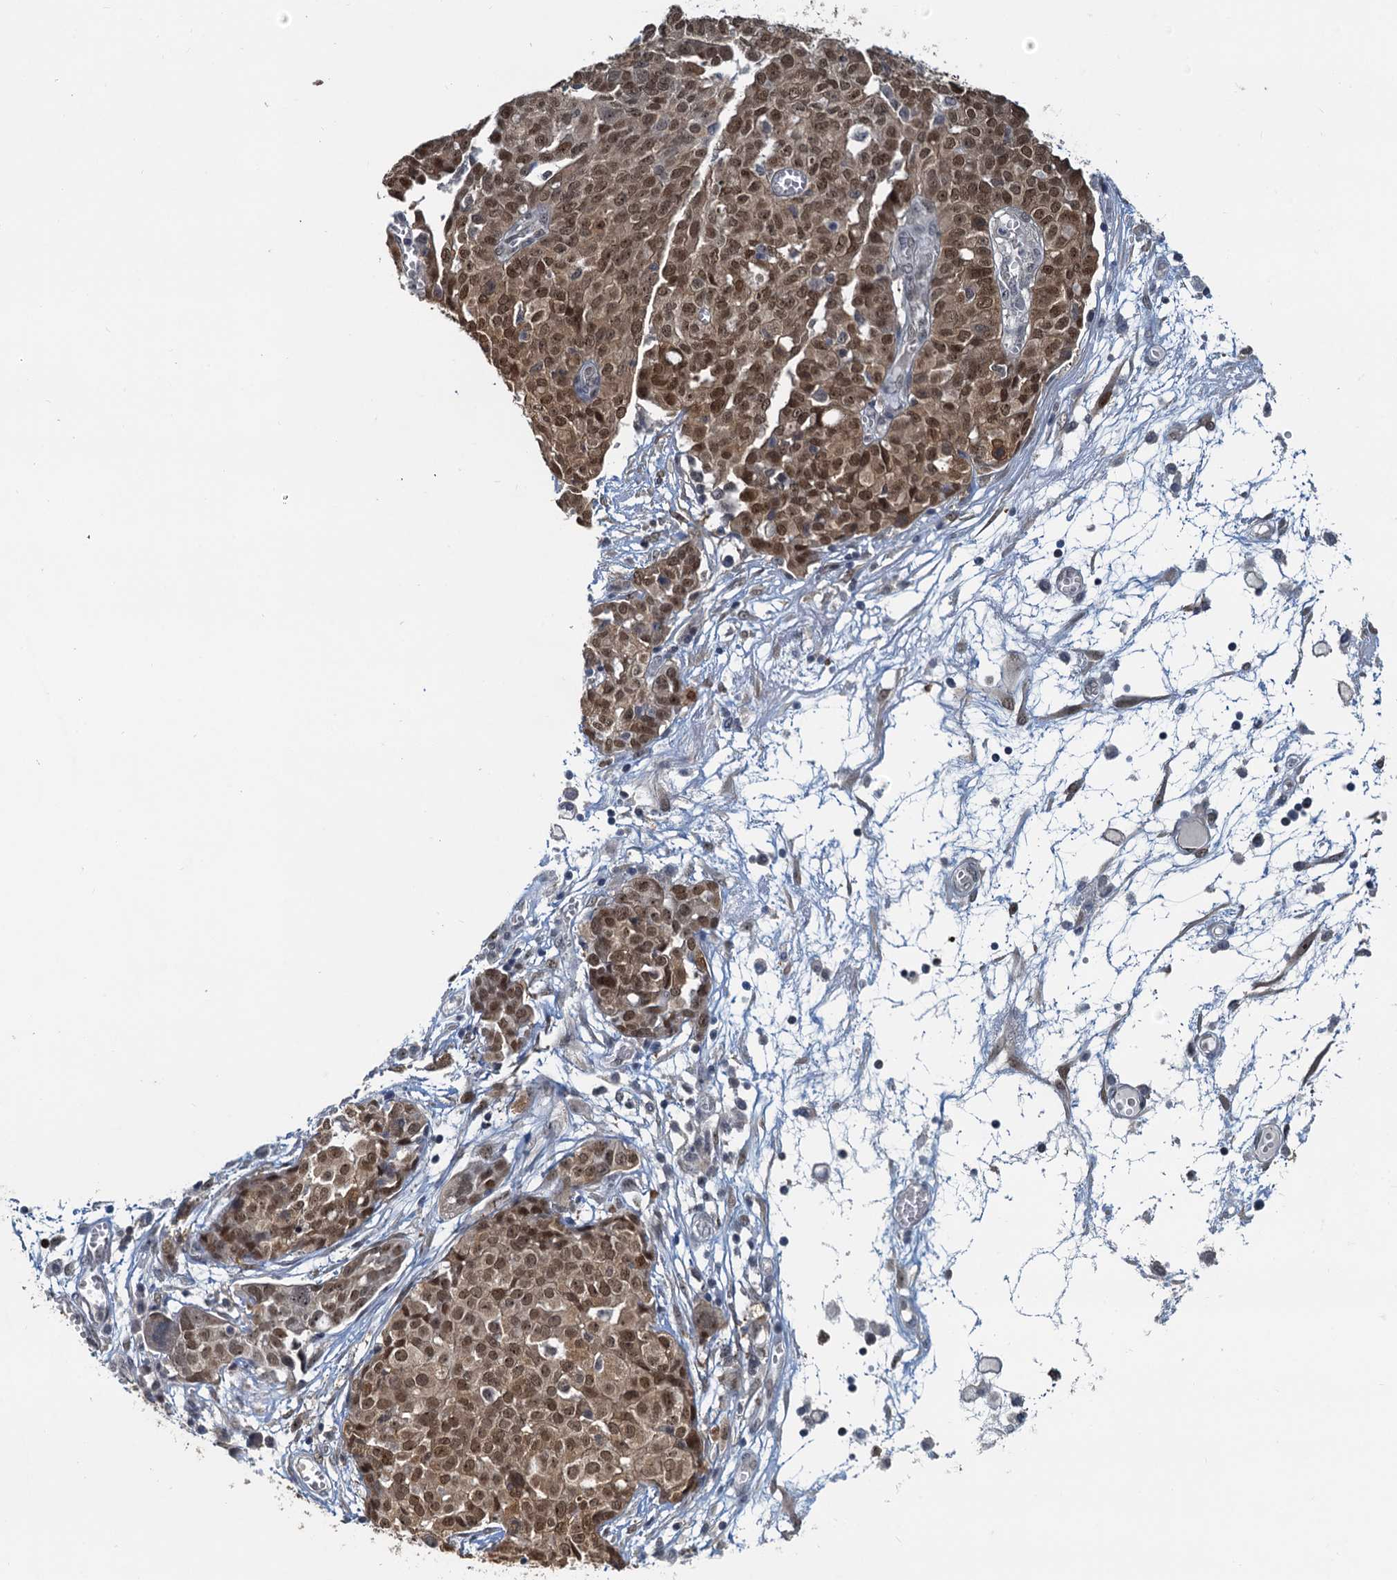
{"staining": {"intensity": "moderate", "quantity": ">75%", "location": "cytoplasmic/membranous,nuclear"}, "tissue": "ovarian cancer", "cell_type": "Tumor cells", "image_type": "cancer", "snomed": [{"axis": "morphology", "description": "Cystadenocarcinoma, serous, NOS"}, {"axis": "topography", "description": "Soft tissue"}, {"axis": "topography", "description": "Ovary"}], "caption": "Immunohistochemistry (IHC) photomicrograph of neoplastic tissue: human ovarian cancer stained using immunohistochemistry (IHC) demonstrates medium levels of moderate protein expression localized specifically in the cytoplasmic/membranous and nuclear of tumor cells, appearing as a cytoplasmic/membranous and nuclear brown color.", "gene": "SPINDOC", "patient": {"sex": "female", "age": 57}}